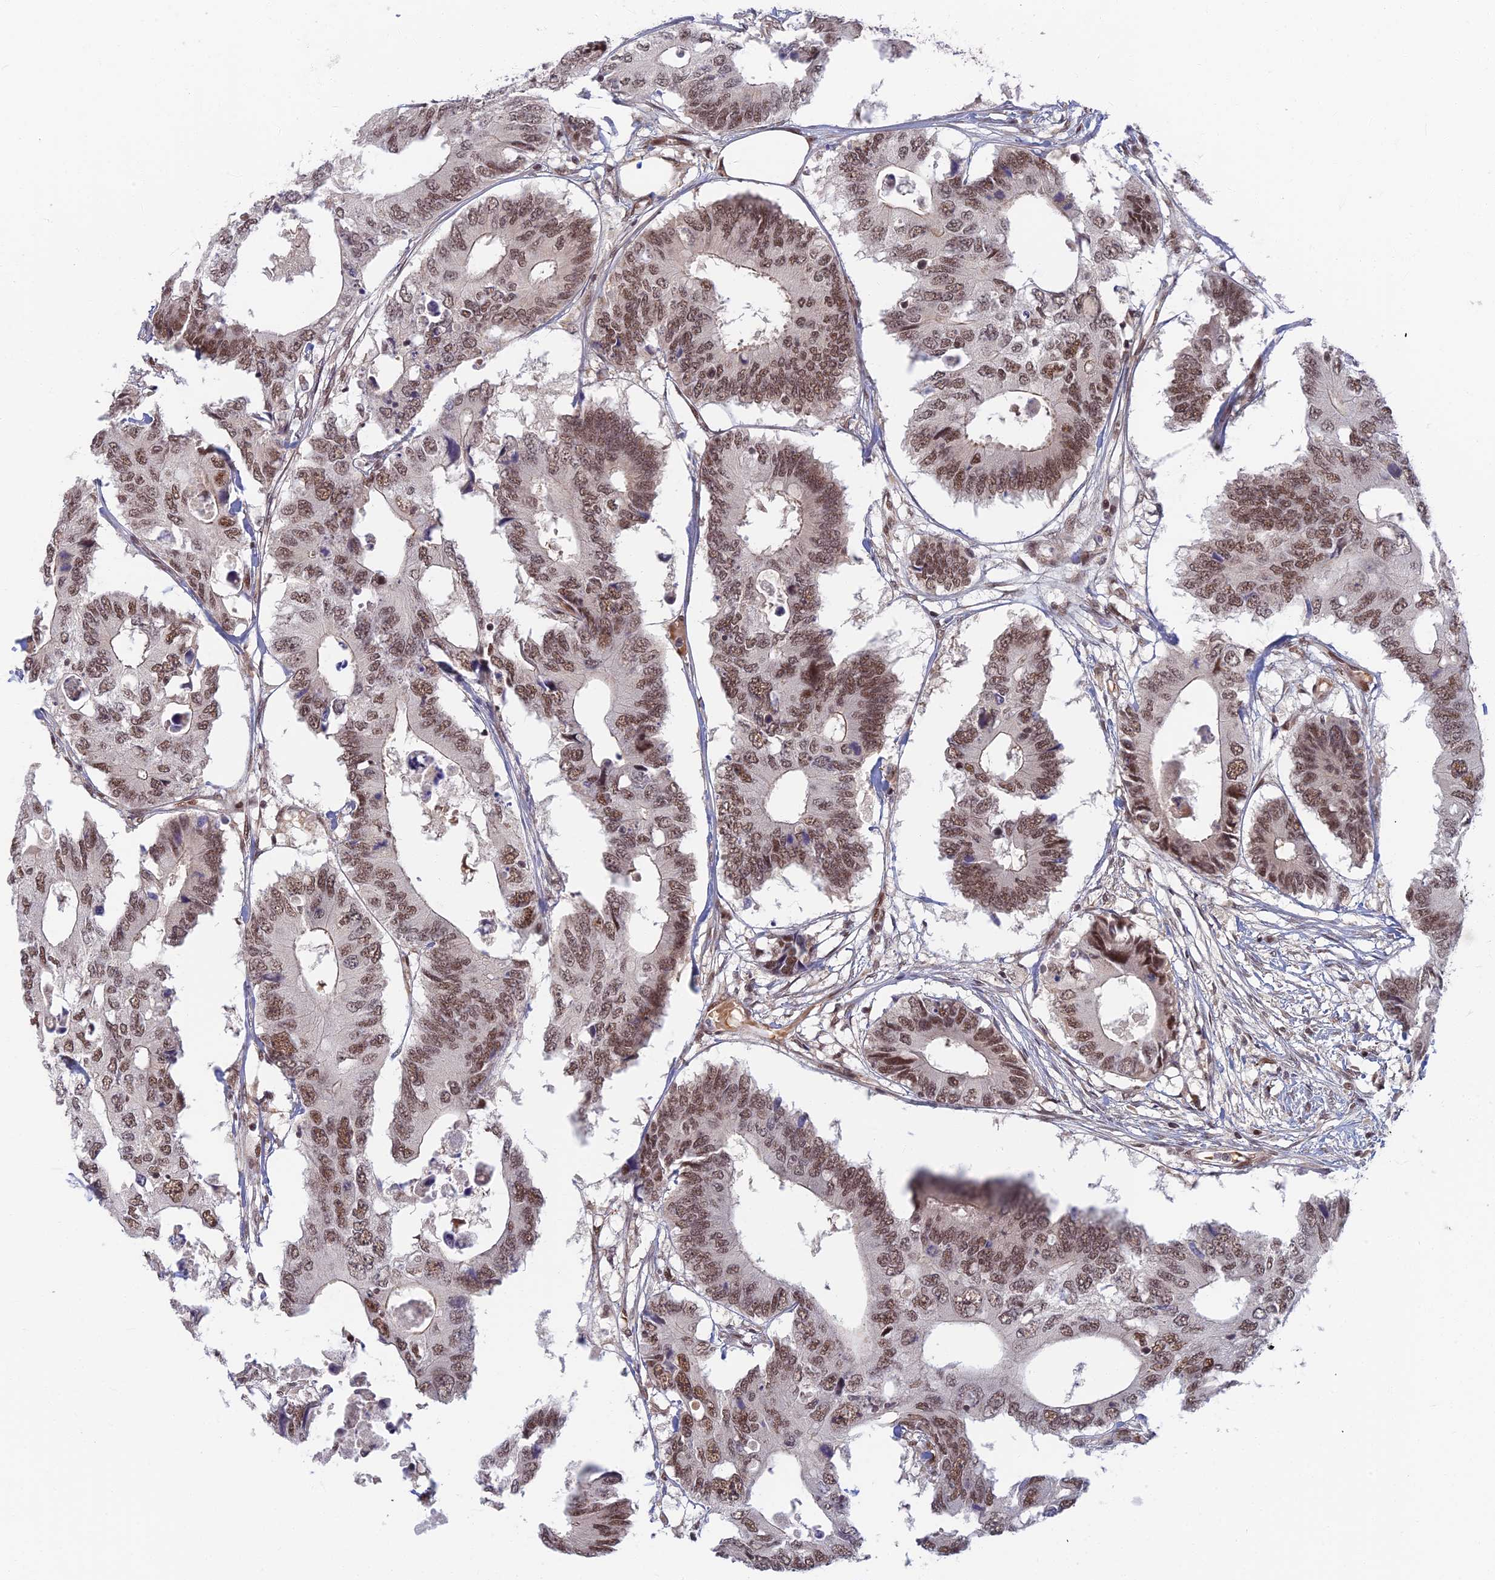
{"staining": {"intensity": "moderate", "quantity": ">75%", "location": "nuclear"}, "tissue": "colorectal cancer", "cell_type": "Tumor cells", "image_type": "cancer", "snomed": [{"axis": "morphology", "description": "Adenocarcinoma, NOS"}, {"axis": "topography", "description": "Colon"}], "caption": "Protein staining reveals moderate nuclear expression in approximately >75% of tumor cells in colorectal adenocarcinoma. Immunohistochemistry (ihc) stains the protein of interest in brown and the nuclei are stained blue.", "gene": "TCEA2", "patient": {"sex": "male", "age": 71}}